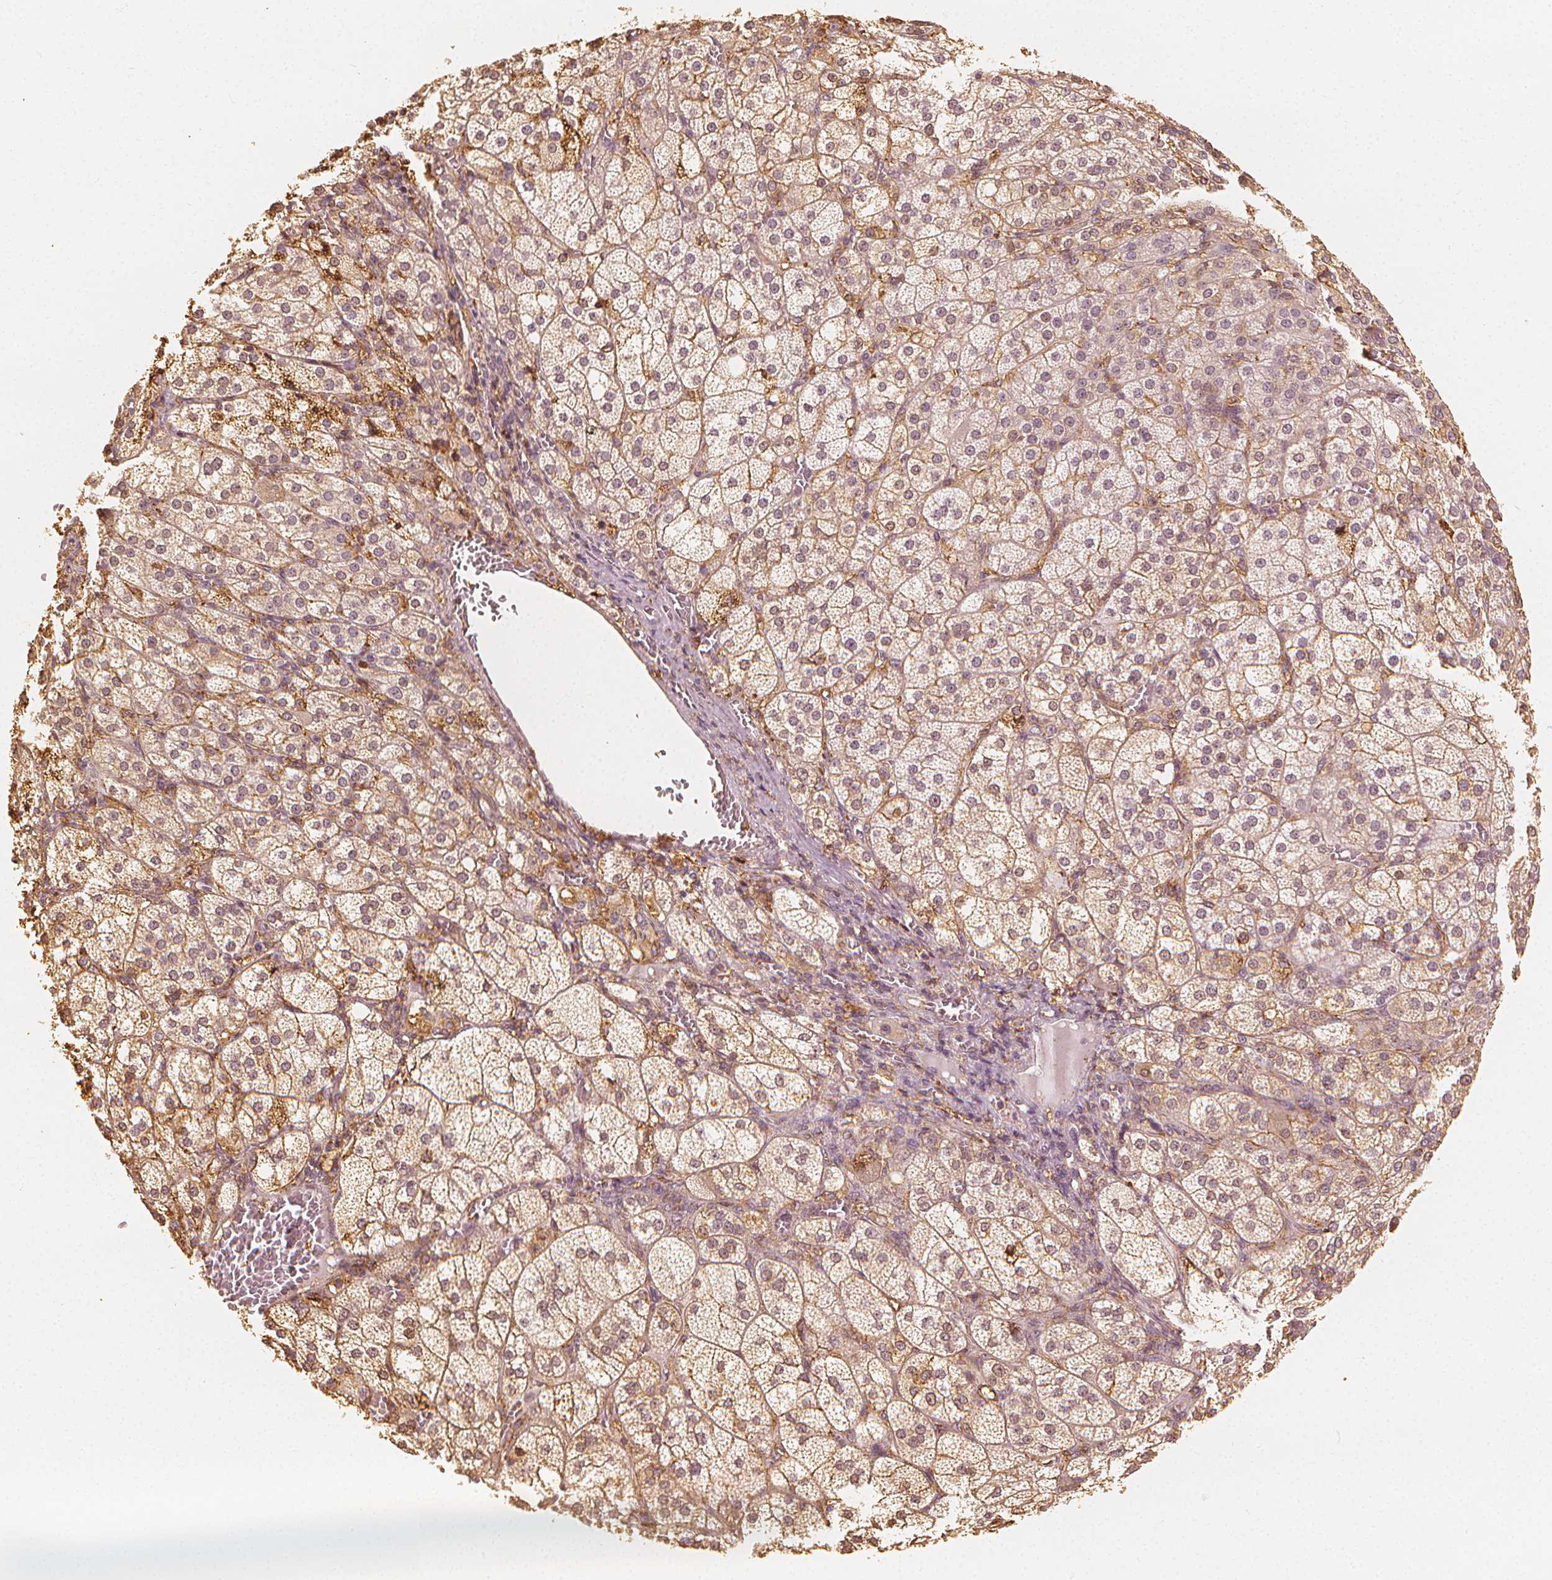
{"staining": {"intensity": "moderate", "quantity": "25%-75%", "location": "cytoplasmic/membranous"}, "tissue": "adrenal gland", "cell_type": "Glandular cells", "image_type": "normal", "snomed": [{"axis": "morphology", "description": "Normal tissue, NOS"}, {"axis": "topography", "description": "Adrenal gland"}], "caption": "Immunohistochemical staining of normal adrenal gland shows moderate cytoplasmic/membranous protein expression in approximately 25%-75% of glandular cells.", "gene": "ARHGAP26", "patient": {"sex": "female", "age": 60}}